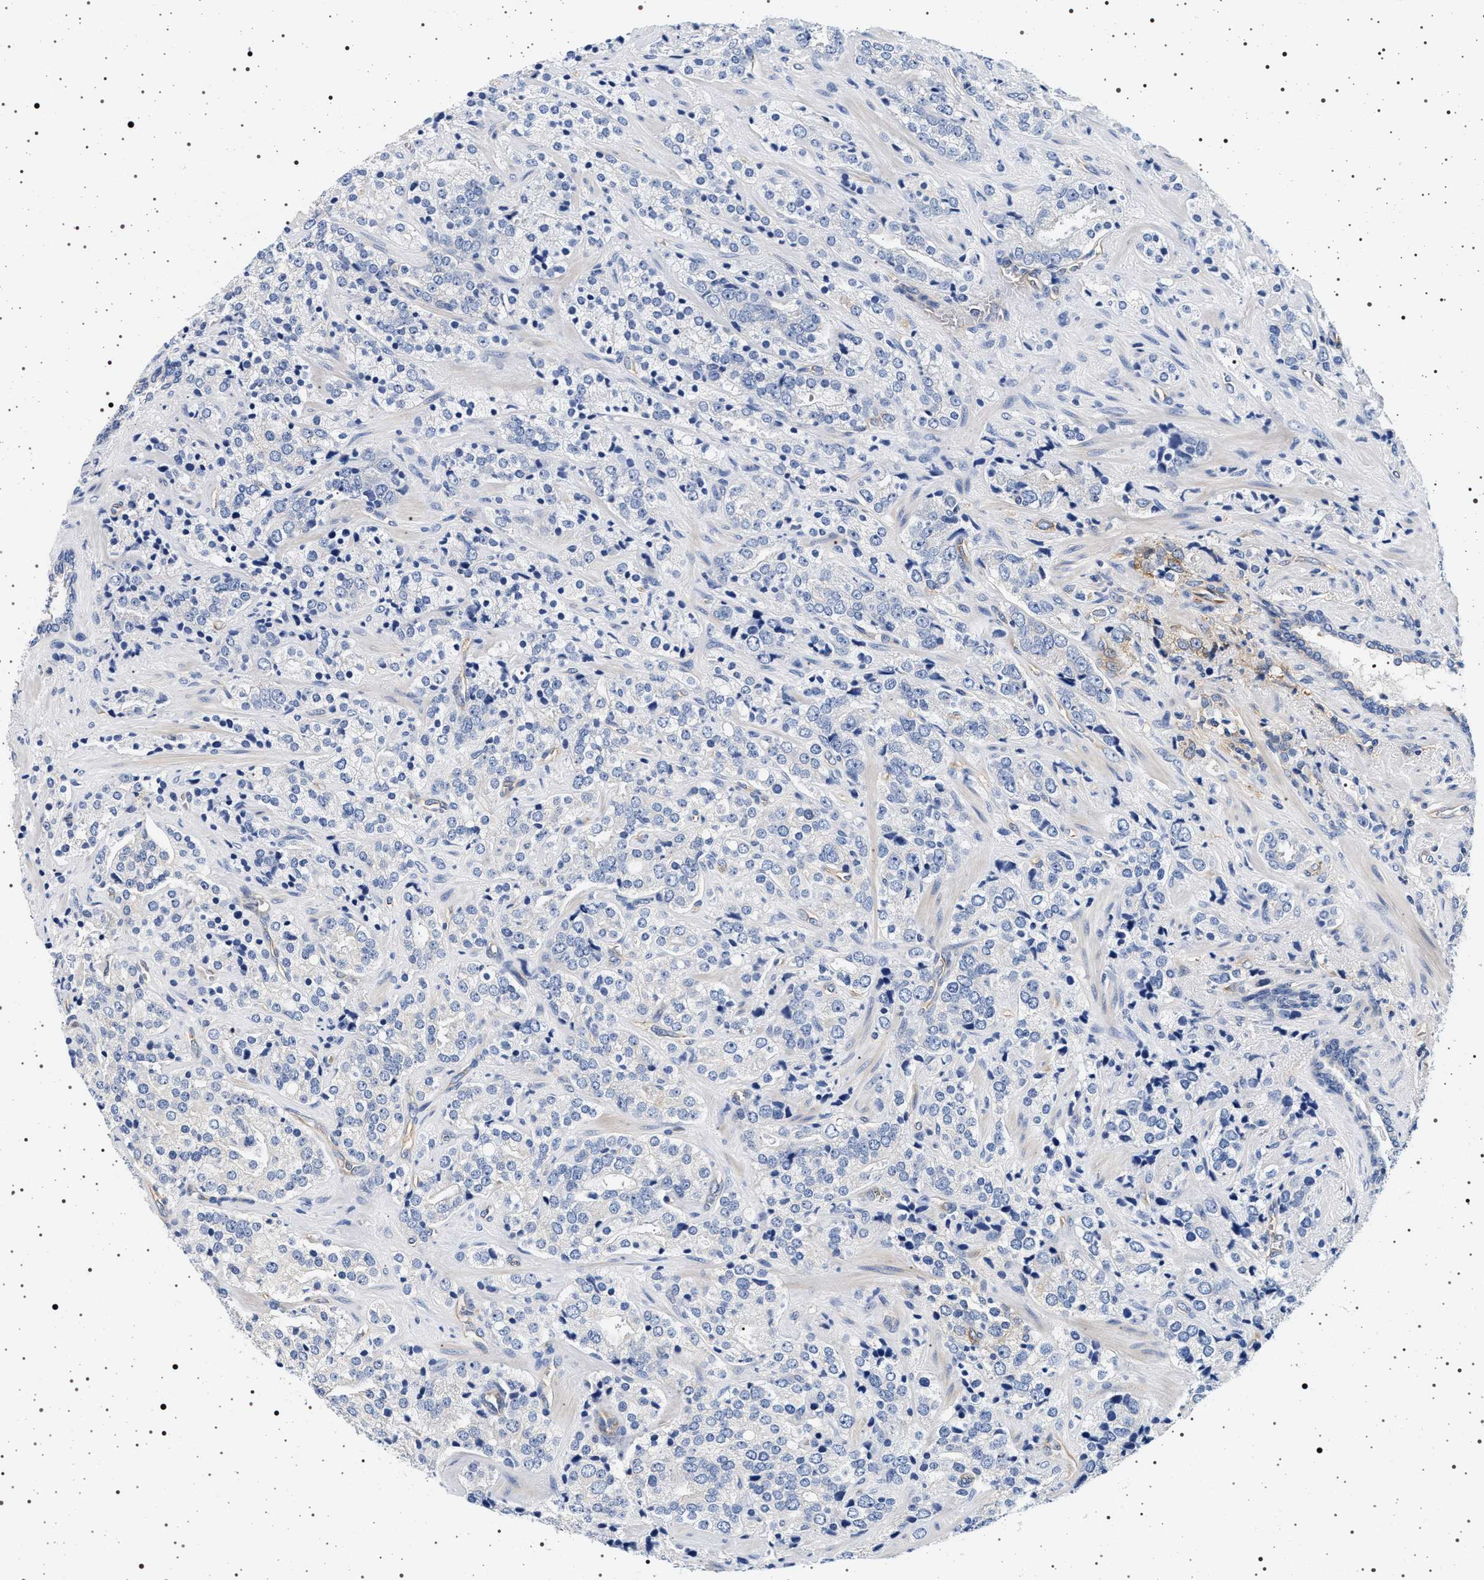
{"staining": {"intensity": "negative", "quantity": "none", "location": "none"}, "tissue": "prostate cancer", "cell_type": "Tumor cells", "image_type": "cancer", "snomed": [{"axis": "morphology", "description": "Adenocarcinoma, High grade"}, {"axis": "topography", "description": "Prostate"}], "caption": "Tumor cells show no significant expression in prostate cancer.", "gene": "HSD17B1", "patient": {"sex": "male", "age": 71}}